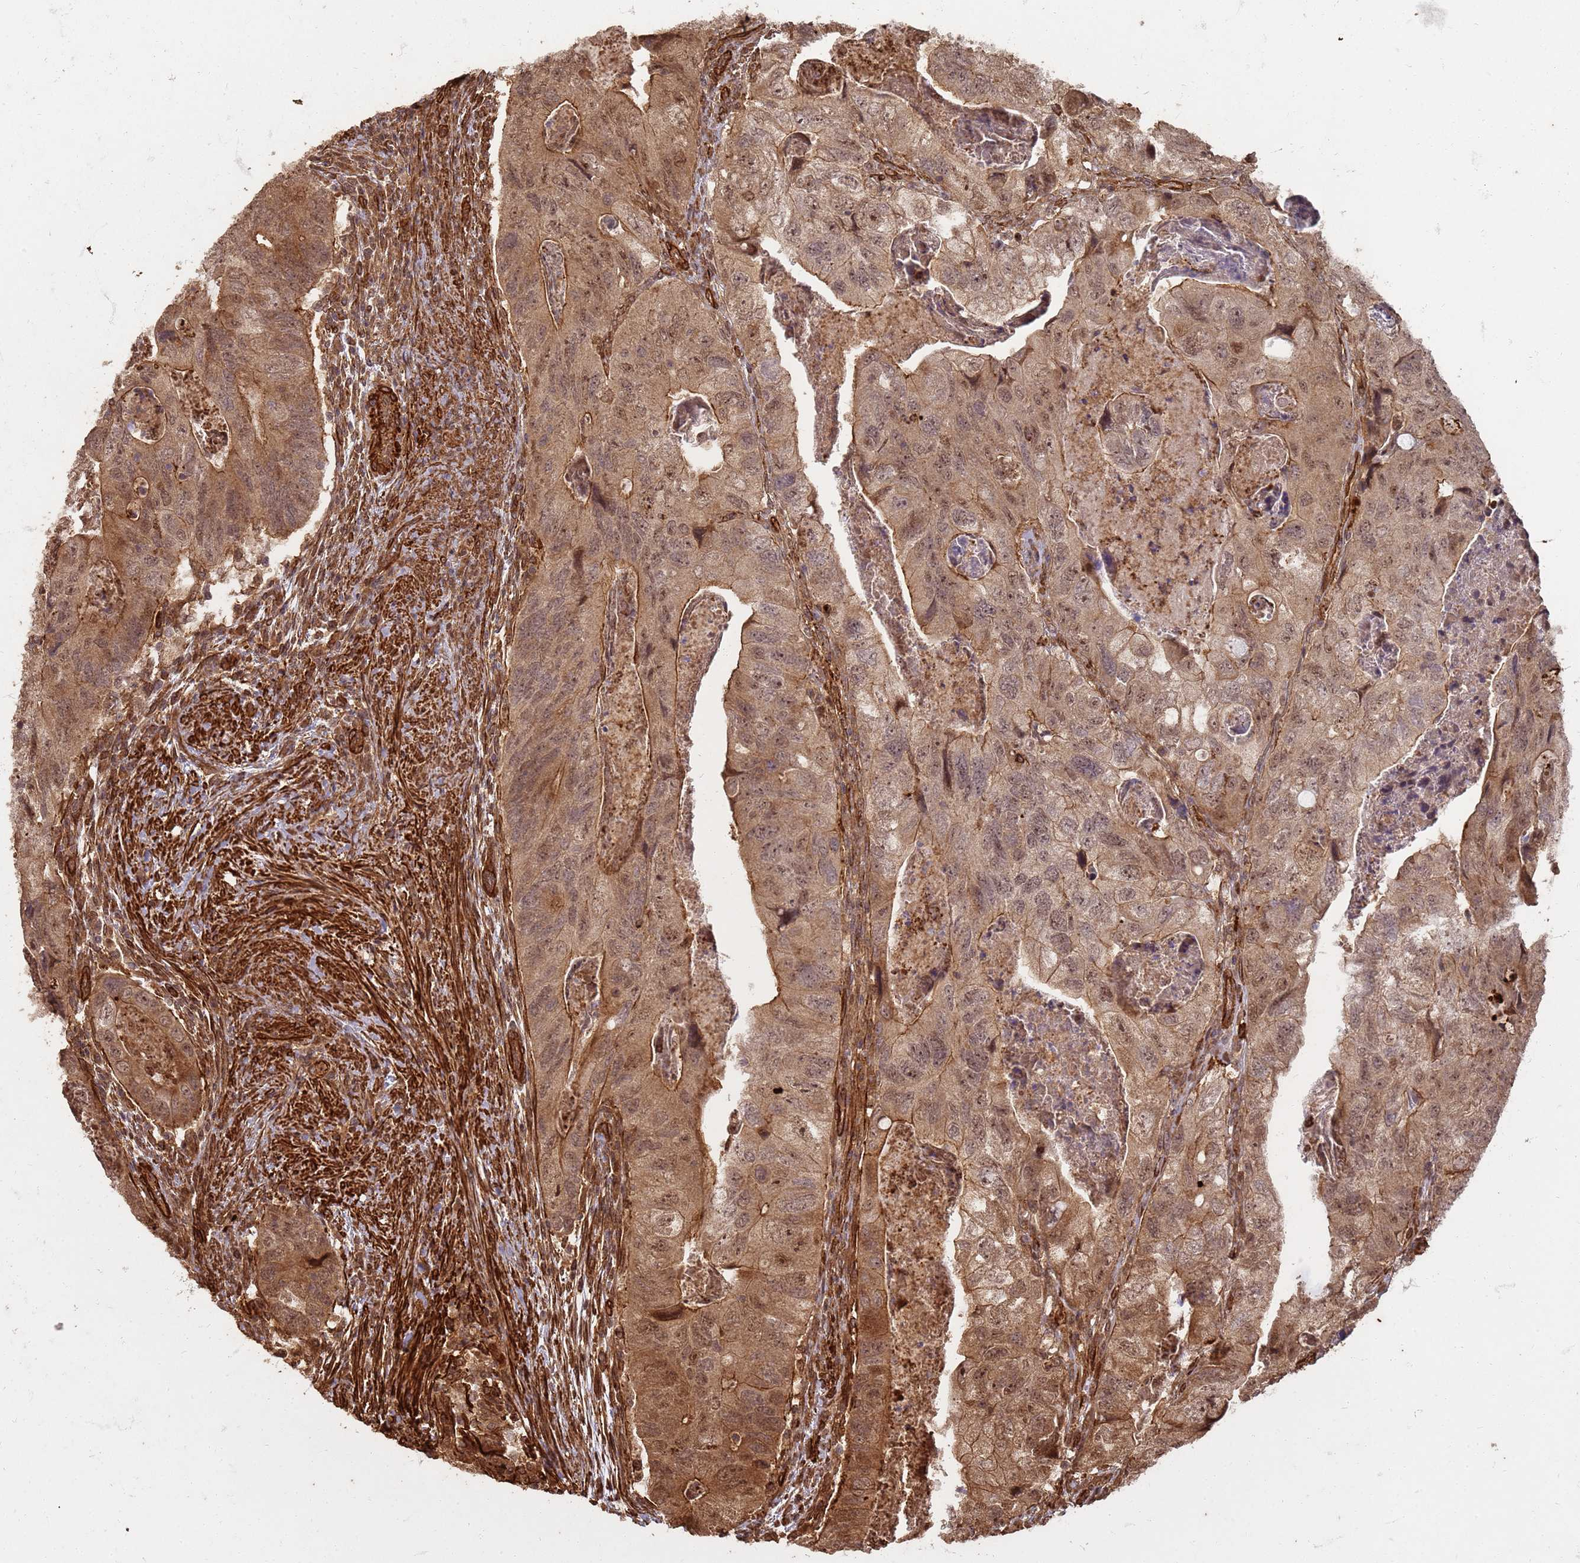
{"staining": {"intensity": "moderate", "quantity": ">75%", "location": "cytoplasmic/membranous,nuclear"}, "tissue": "colorectal cancer", "cell_type": "Tumor cells", "image_type": "cancer", "snomed": [{"axis": "morphology", "description": "Adenocarcinoma, NOS"}, {"axis": "topography", "description": "Rectum"}], "caption": "Protein expression by immunohistochemistry demonstrates moderate cytoplasmic/membranous and nuclear positivity in approximately >75% of tumor cells in colorectal adenocarcinoma.", "gene": "KIF26A", "patient": {"sex": "male", "age": 63}}